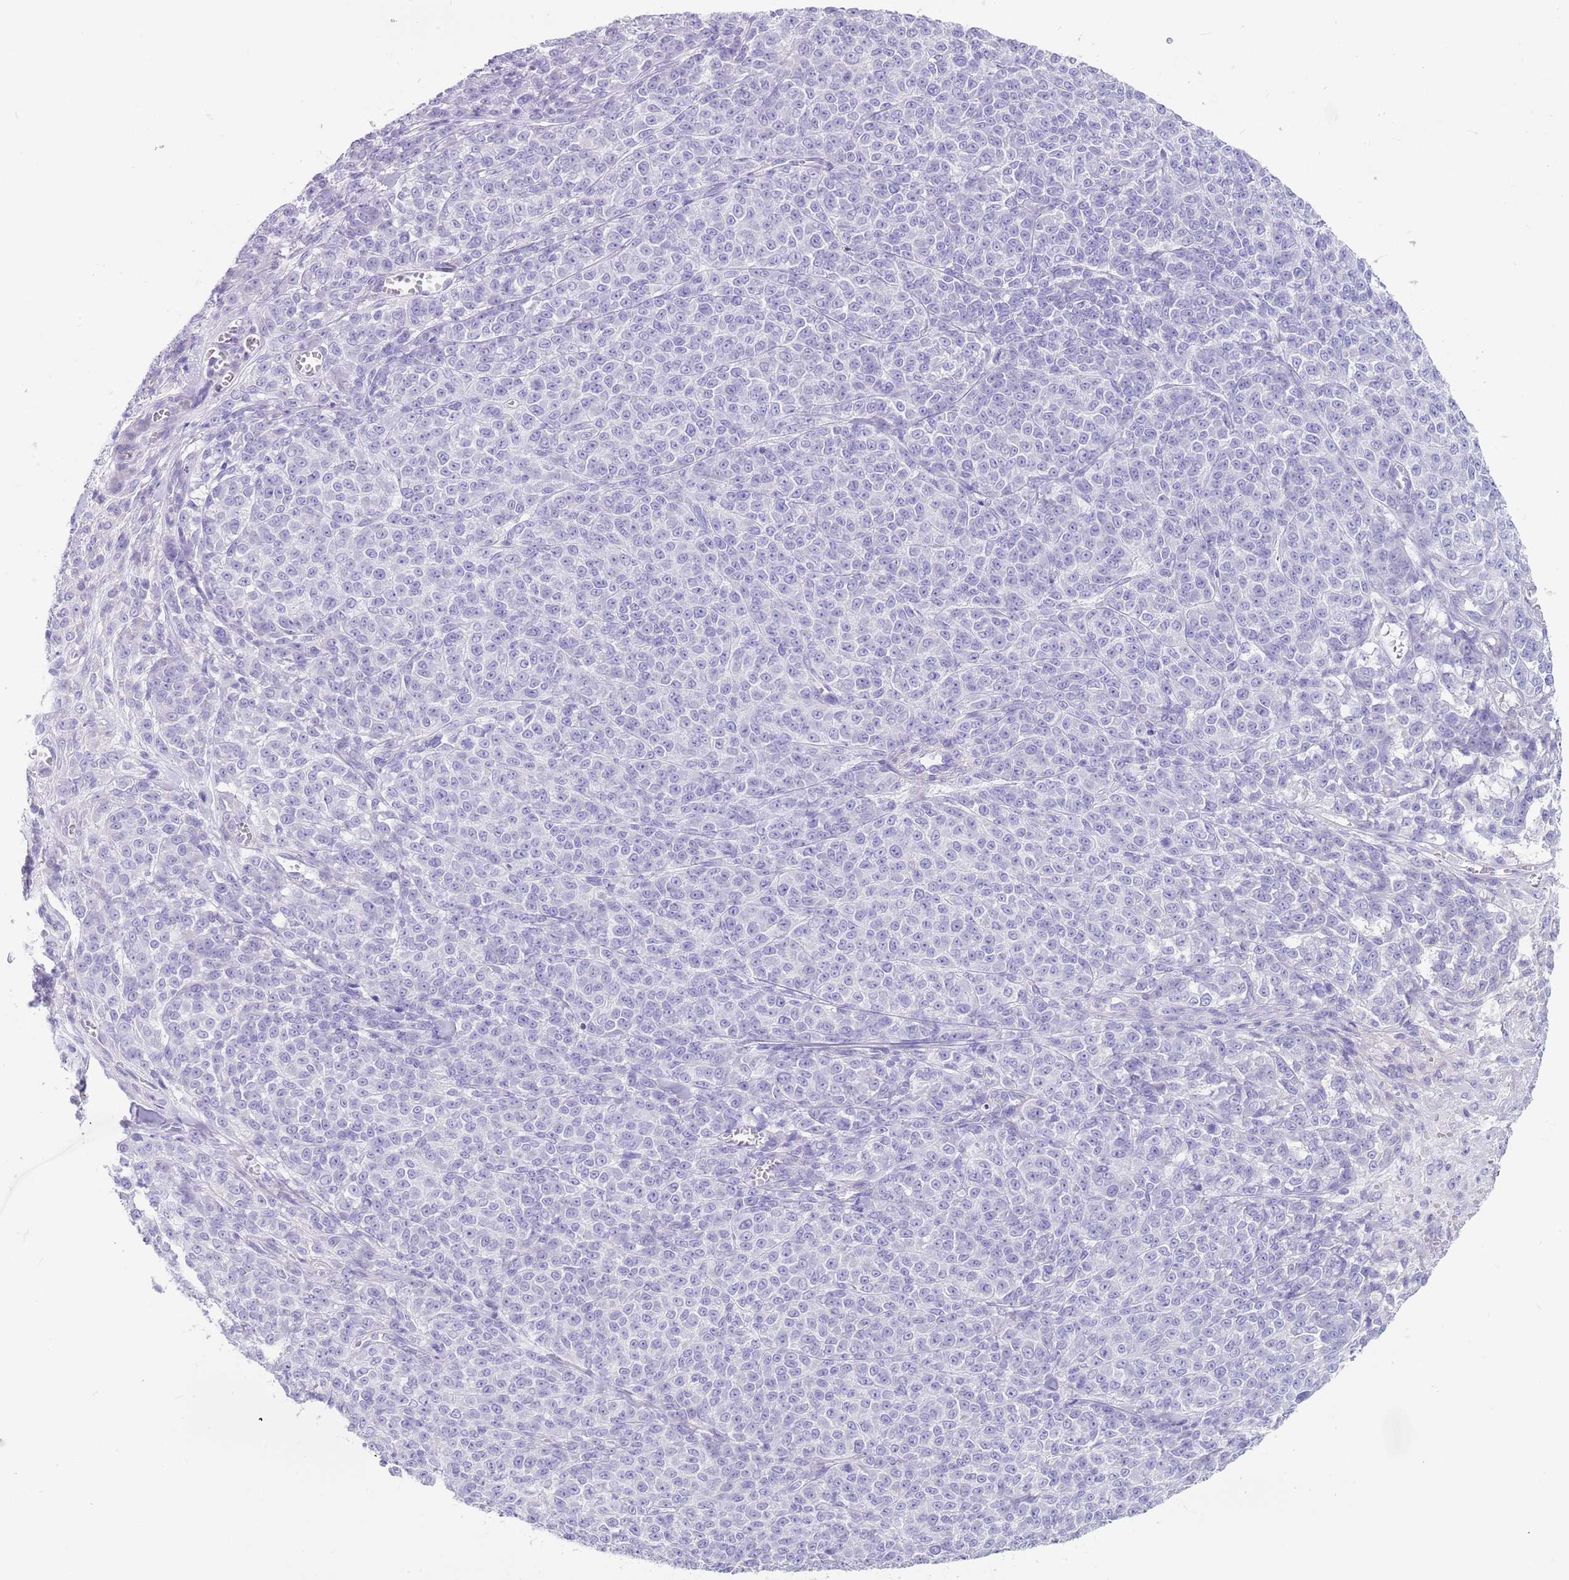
{"staining": {"intensity": "negative", "quantity": "none", "location": "none"}, "tissue": "melanoma", "cell_type": "Tumor cells", "image_type": "cancer", "snomed": [{"axis": "morphology", "description": "Normal tissue, NOS"}, {"axis": "morphology", "description": "Malignant melanoma, NOS"}, {"axis": "topography", "description": "Skin"}], "caption": "DAB (3,3'-diaminobenzidine) immunohistochemical staining of human malignant melanoma demonstrates no significant staining in tumor cells. (Brightfield microscopy of DAB (3,3'-diaminobenzidine) IHC at high magnification).", "gene": "CPXM2", "patient": {"sex": "female", "age": 34}}